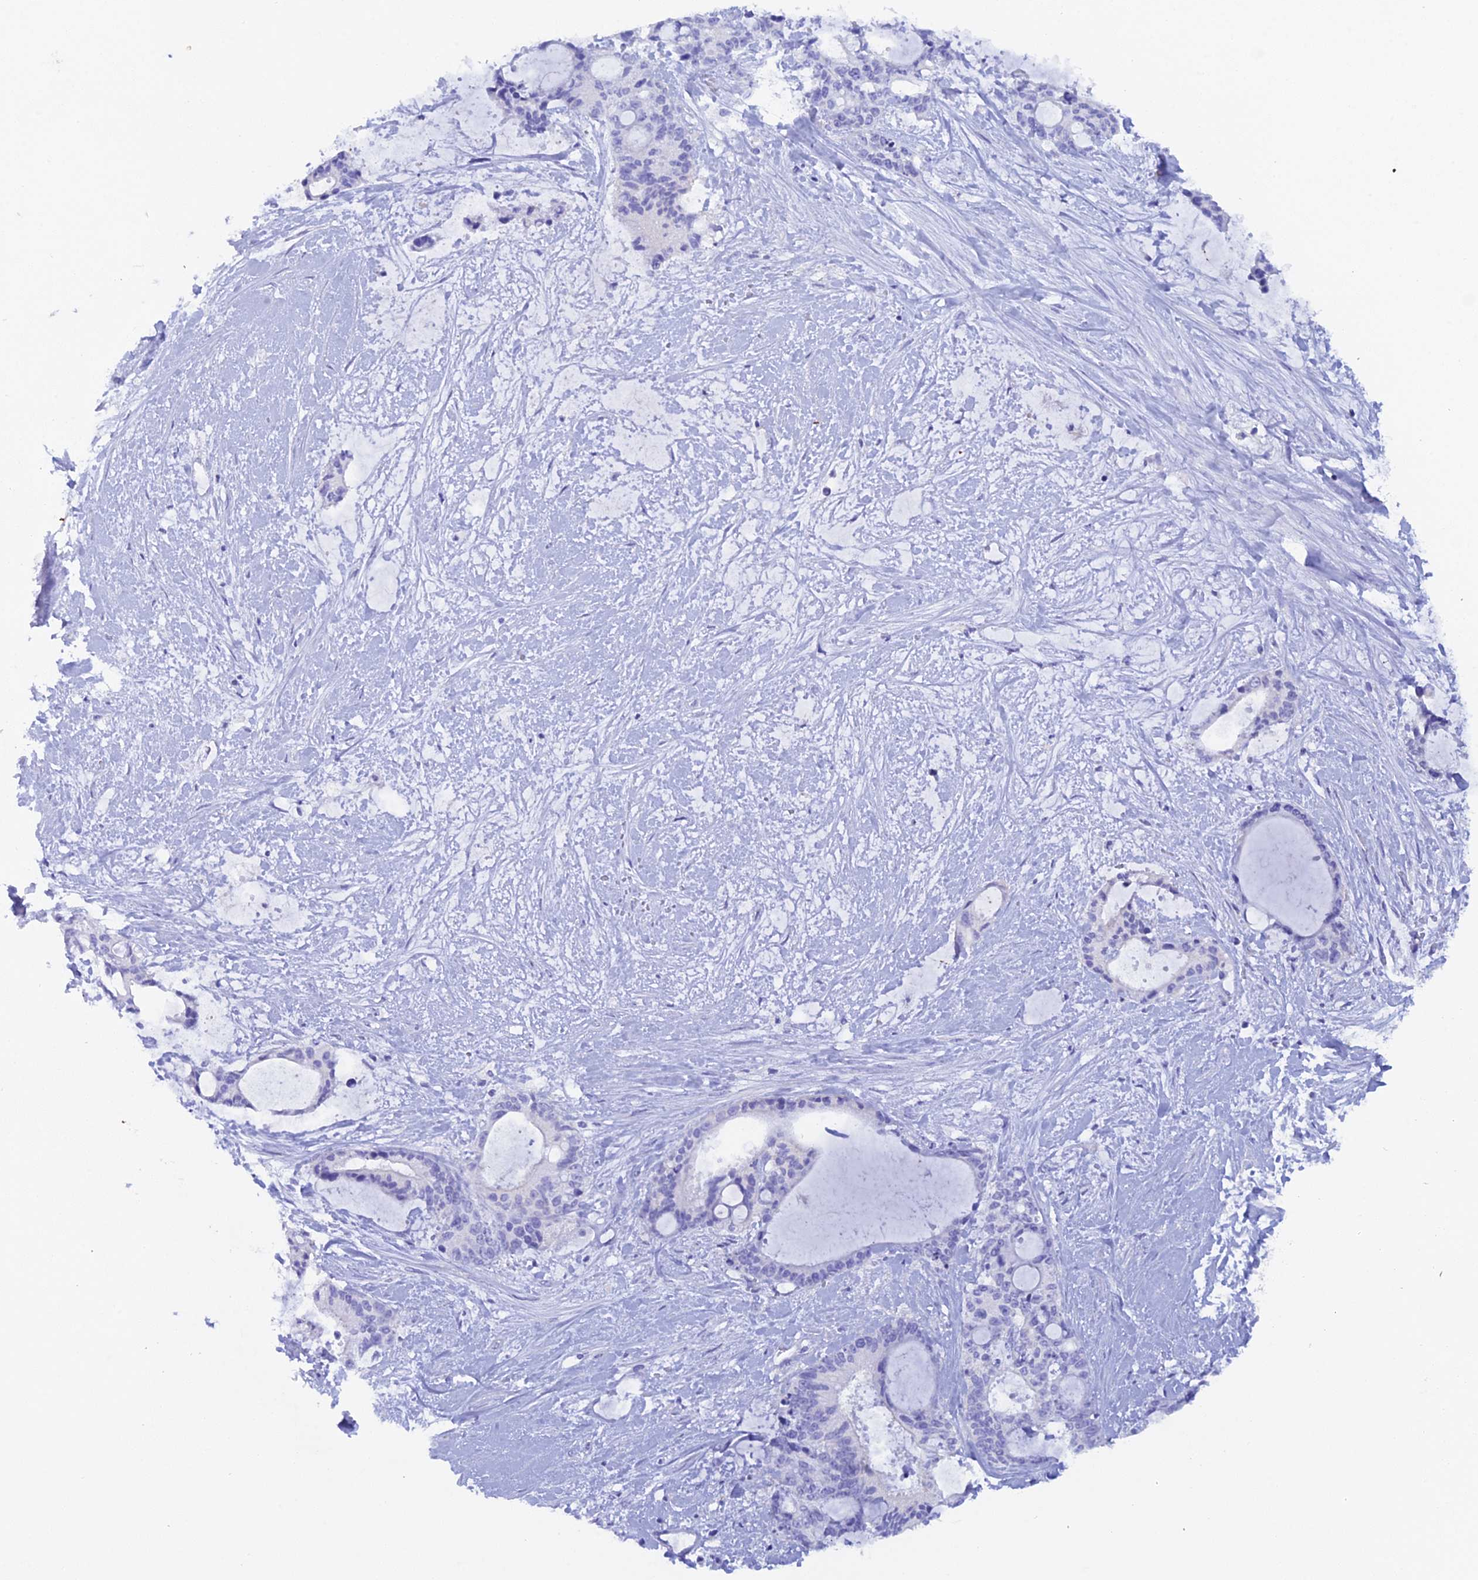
{"staining": {"intensity": "negative", "quantity": "none", "location": "none"}, "tissue": "liver cancer", "cell_type": "Tumor cells", "image_type": "cancer", "snomed": [{"axis": "morphology", "description": "Normal tissue, NOS"}, {"axis": "morphology", "description": "Cholangiocarcinoma"}, {"axis": "topography", "description": "Liver"}, {"axis": "topography", "description": "Peripheral nerve tissue"}], "caption": "DAB immunohistochemical staining of cholangiocarcinoma (liver) shows no significant positivity in tumor cells.", "gene": "FZR1", "patient": {"sex": "female", "age": 73}}